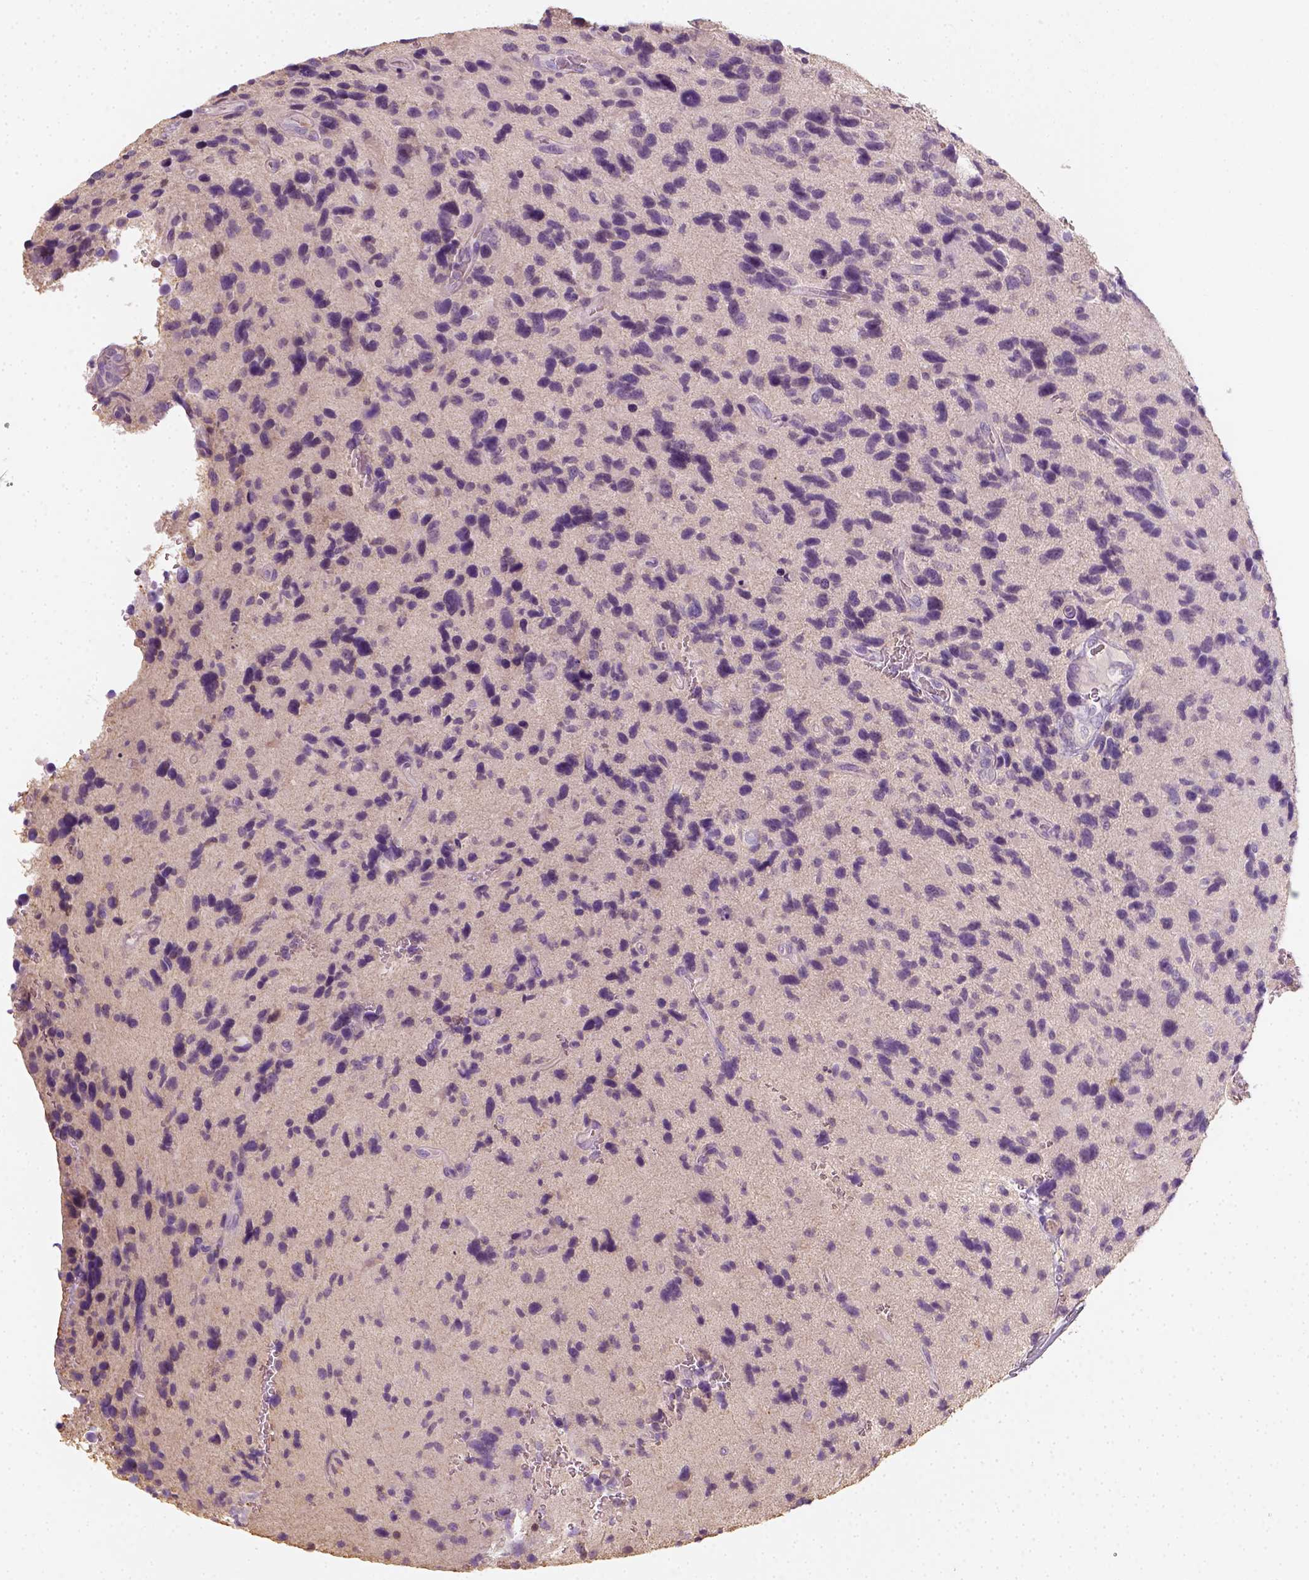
{"staining": {"intensity": "negative", "quantity": "none", "location": "none"}, "tissue": "glioma", "cell_type": "Tumor cells", "image_type": "cancer", "snomed": [{"axis": "morphology", "description": "Glioma, malignant, NOS"}, {"axis": "morphology", "description": "Glioma, malignant, High grade"}, {"axis": "topography", "description": "Brain"}], "caption": "IHC of malignant glioma reveals no expression in tumor cells.", "gene": "EPHB1", "patient": {"sex": "female", "age": 71}}